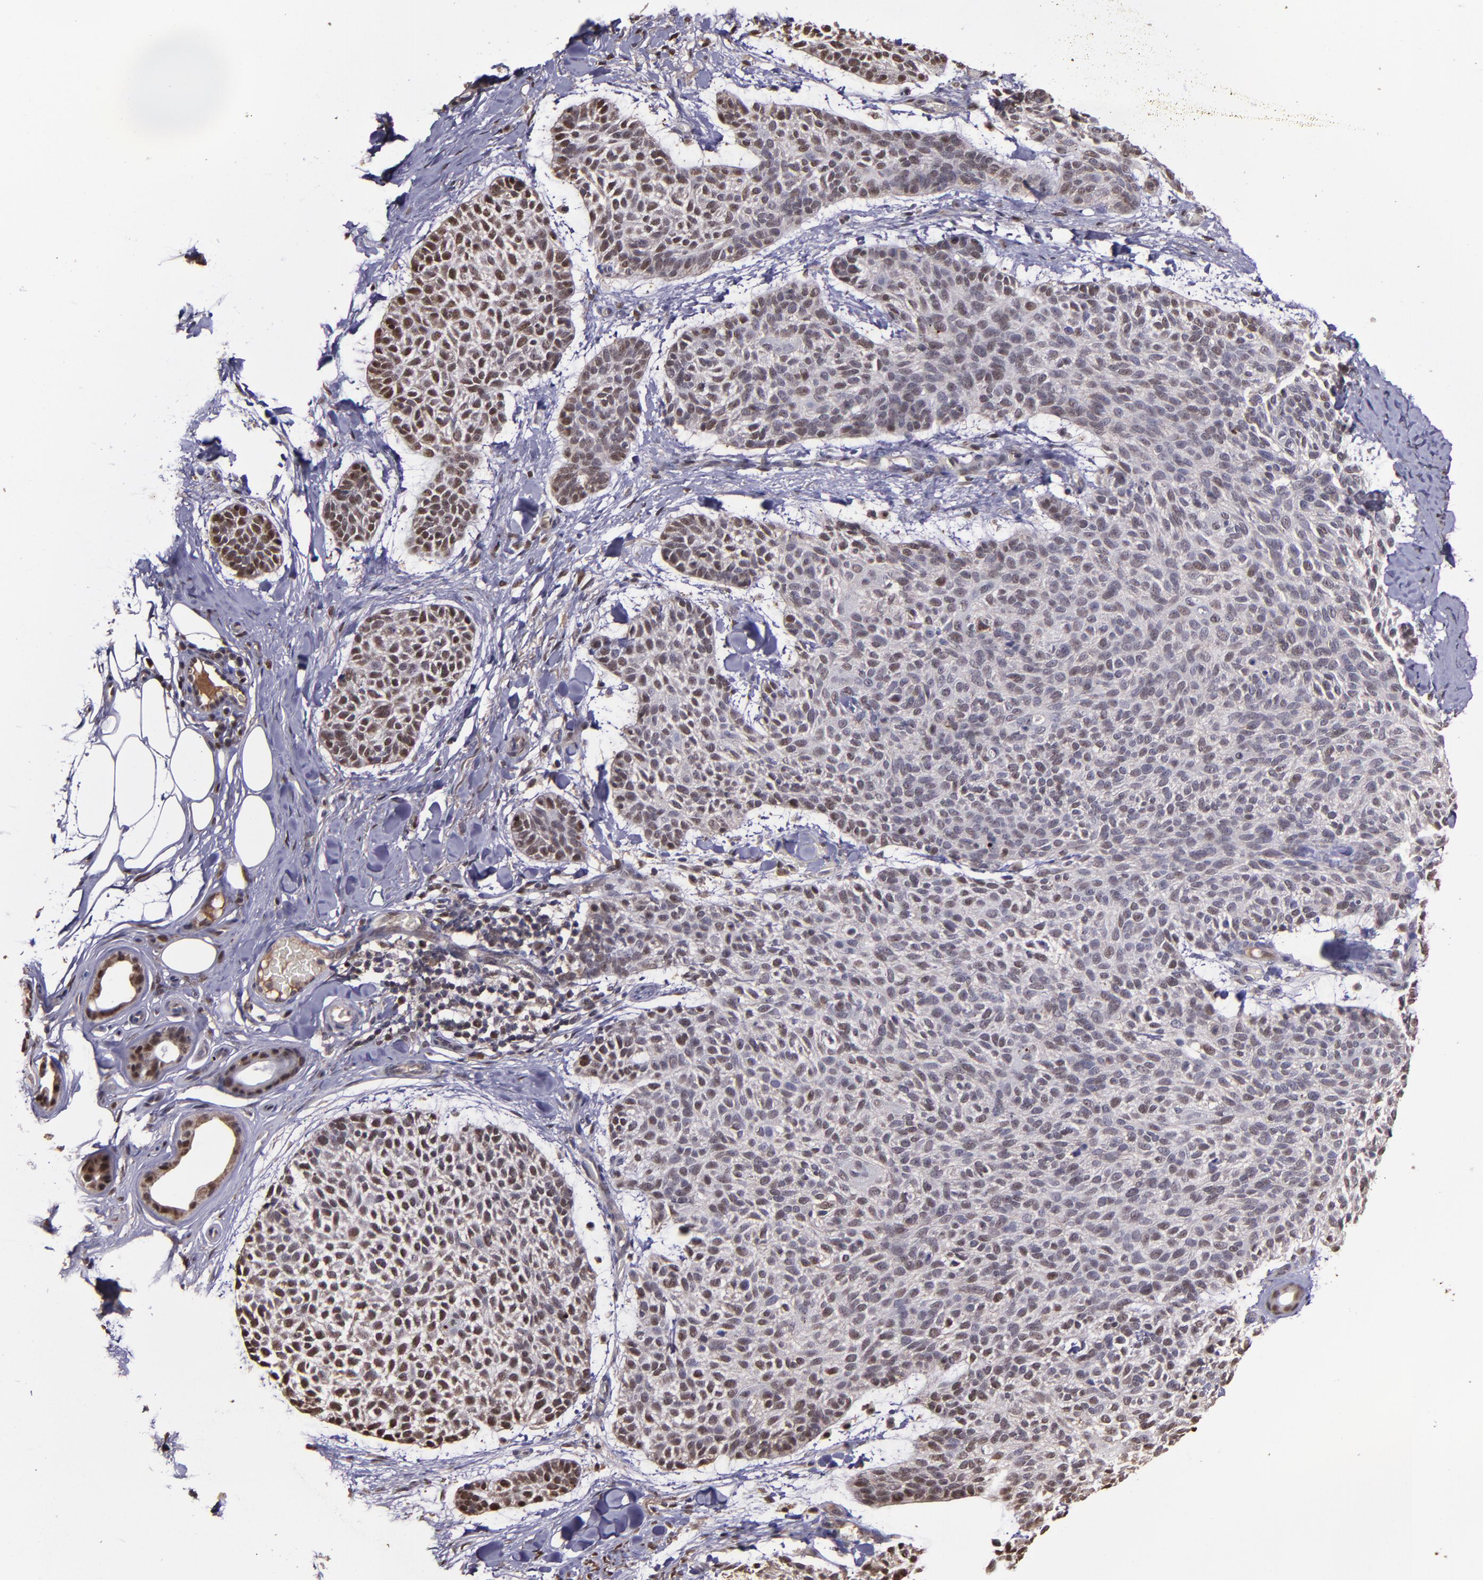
{"staining": {"intensity": "moderate", "quantity": ">75%", "location": "cytoplasmic/membranous,nuclear"}, "tissue": "skin cancer", "cell_type": "Tumor cells", "image_type": "cancer", "snomed": [{"axis": "morphology", "description": "Normal tissue, NOS"}, {"axis": "morphology", "description": "Basal cell carcinoma"}, {"axis": "topography", "description": "Skin"}], "caption": "Immunohistochemical staining of human skin cancer exhibits moderate cytoplasmic/membranous and nuclear protein staining in approximately >75% of tumor cells.", "gene": "SERPINF2", "patient": {"sex": "female", "age": 70}}